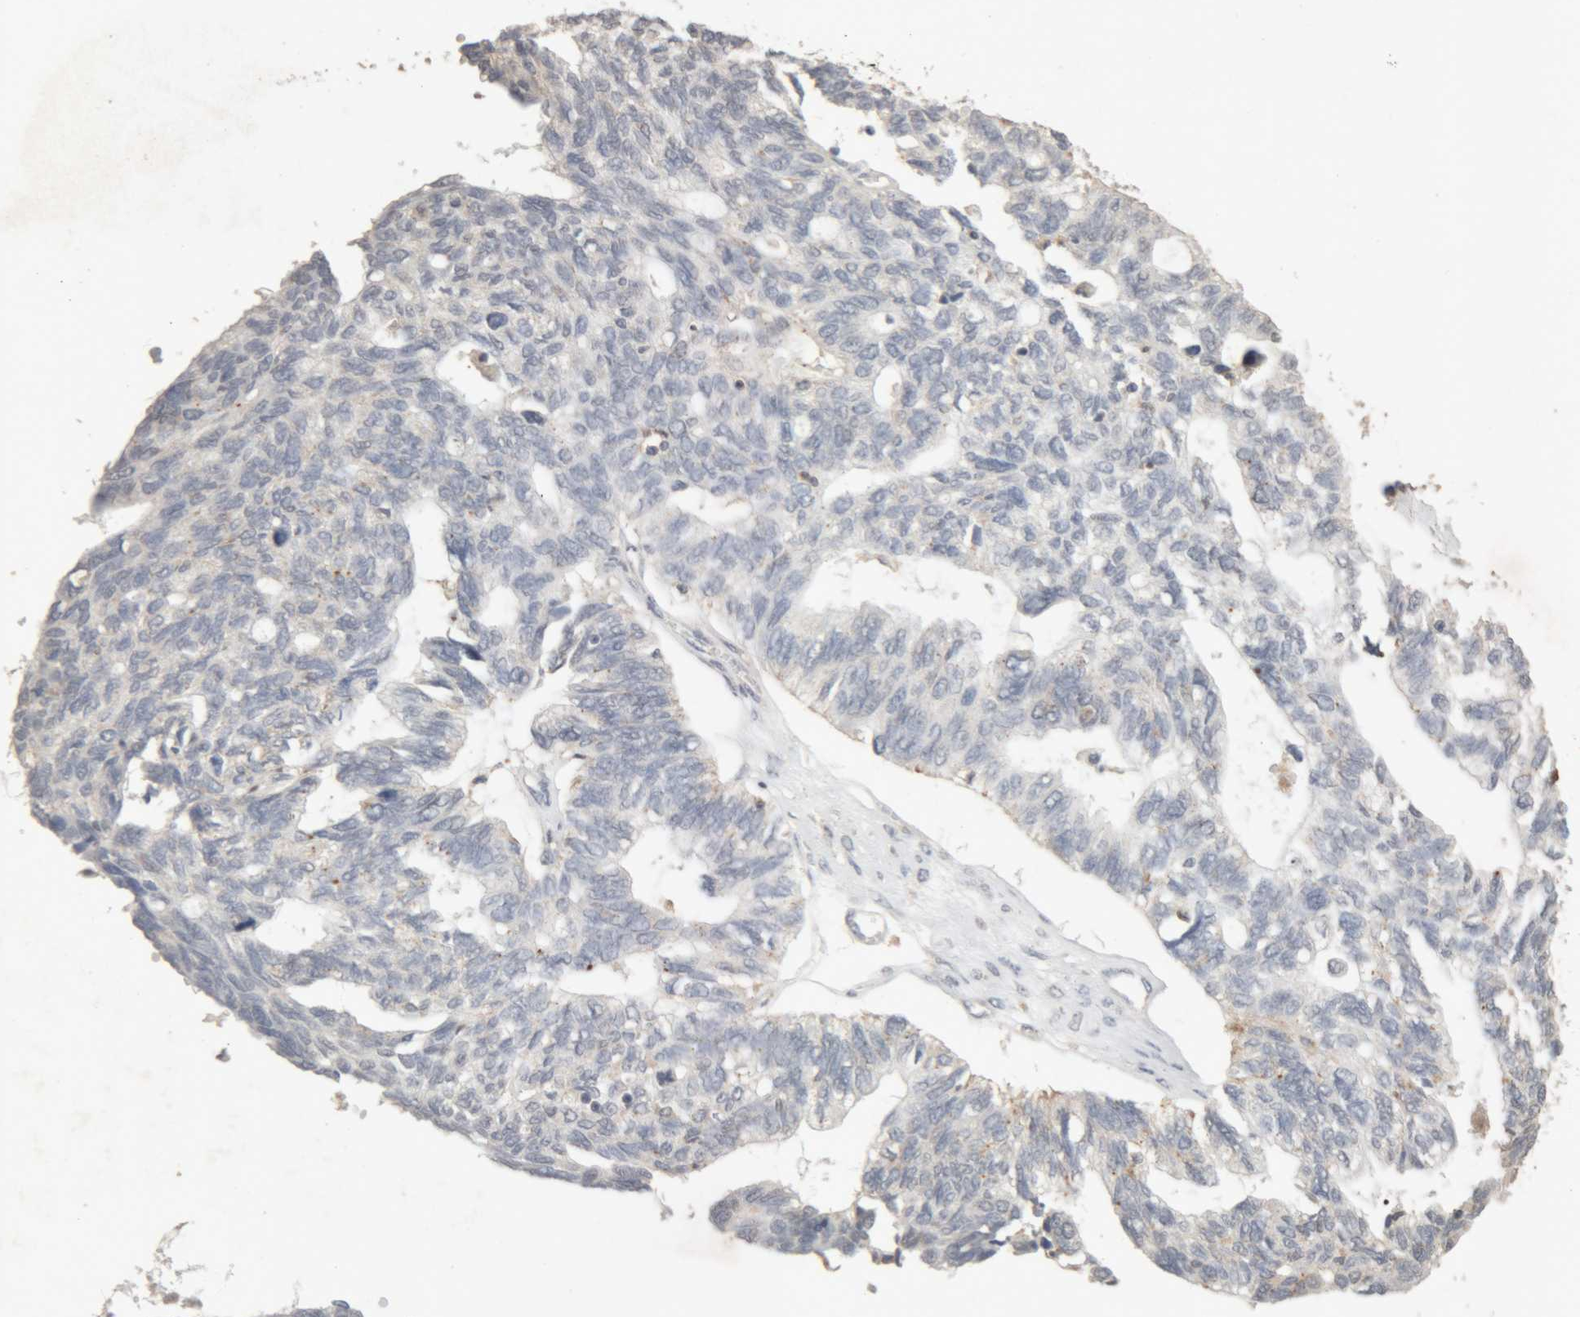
{"staining": {"intensity": "negative", "quantity": "none", "location": "none"}, "tissue": "ovarian cancer", "cell_type": "Tumor cells", "image_type": "cancer", "snomed": [{"axis": "morphology", "description": "Cystadenocarcinoma, serous, NOS"}, {"axis": "topography", "description": "Ovary"}], "caption": "This histopathology image is of ovarian cancer stained with immunohistochemistry to label a protein in brown with the nuclei are counter-stained blue. There is no staining in tumor cells.", "gene": "ARSA", "patient": {"sex": "female", "age": 79}}